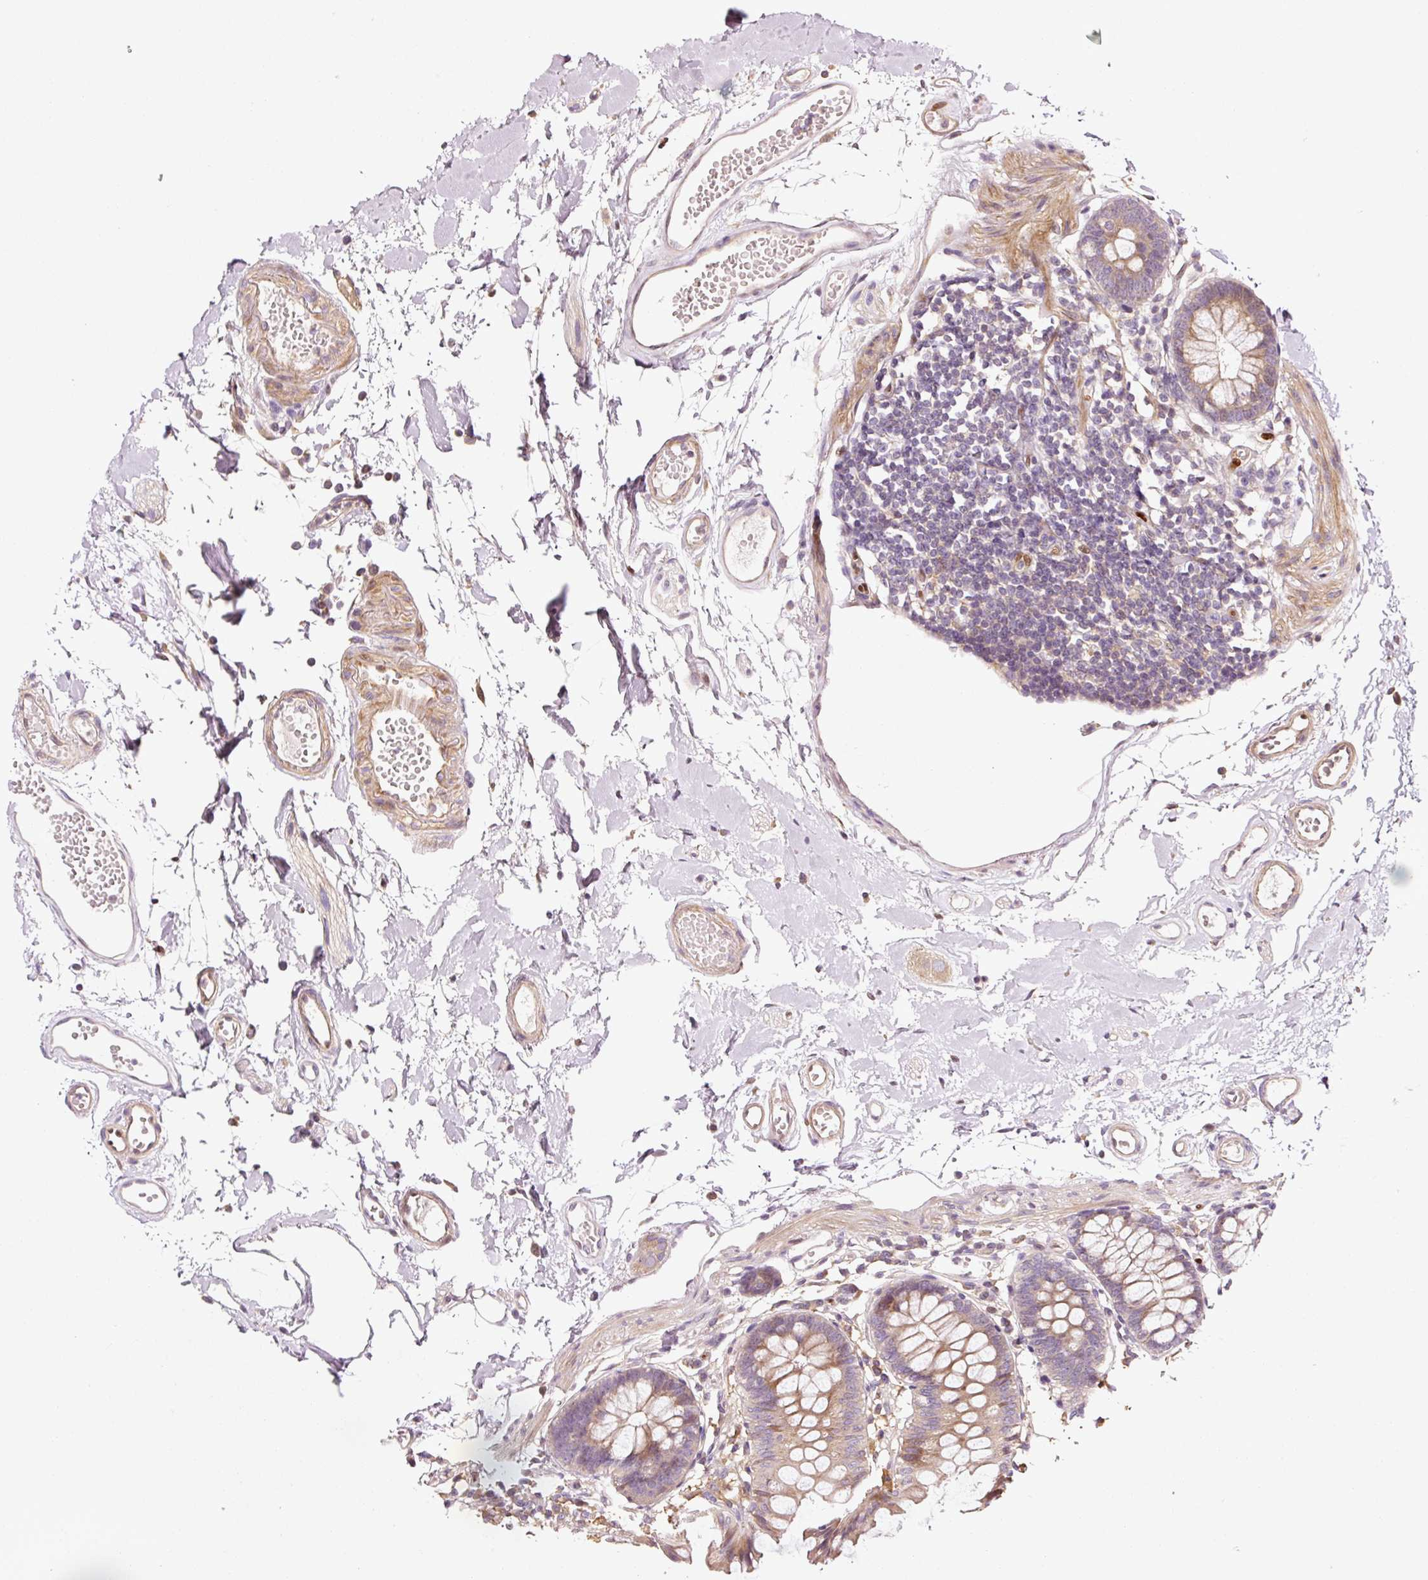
{"staining": {"intensity": "moderate", "quantity": ">75%", "location": "cytoplasmic/membranous"}, "tissue": "colon", "cell_type": "Endothelial cells", "image_type": "normal", "snomed": [{"axis": "morphology", "description": "Normal tissue, NOS"}, {"axis": "topography", "description": "Colon"}], "caption": "Immunohistochemistry histopathology image of benign colon stained for a protein (brown), which shows medium levels of moderate cytoplasmic/membranous expression in approximately >75% of endothelial cells.", "gene": "NAPA", "patient": {"sex": "female", "age": 84}}